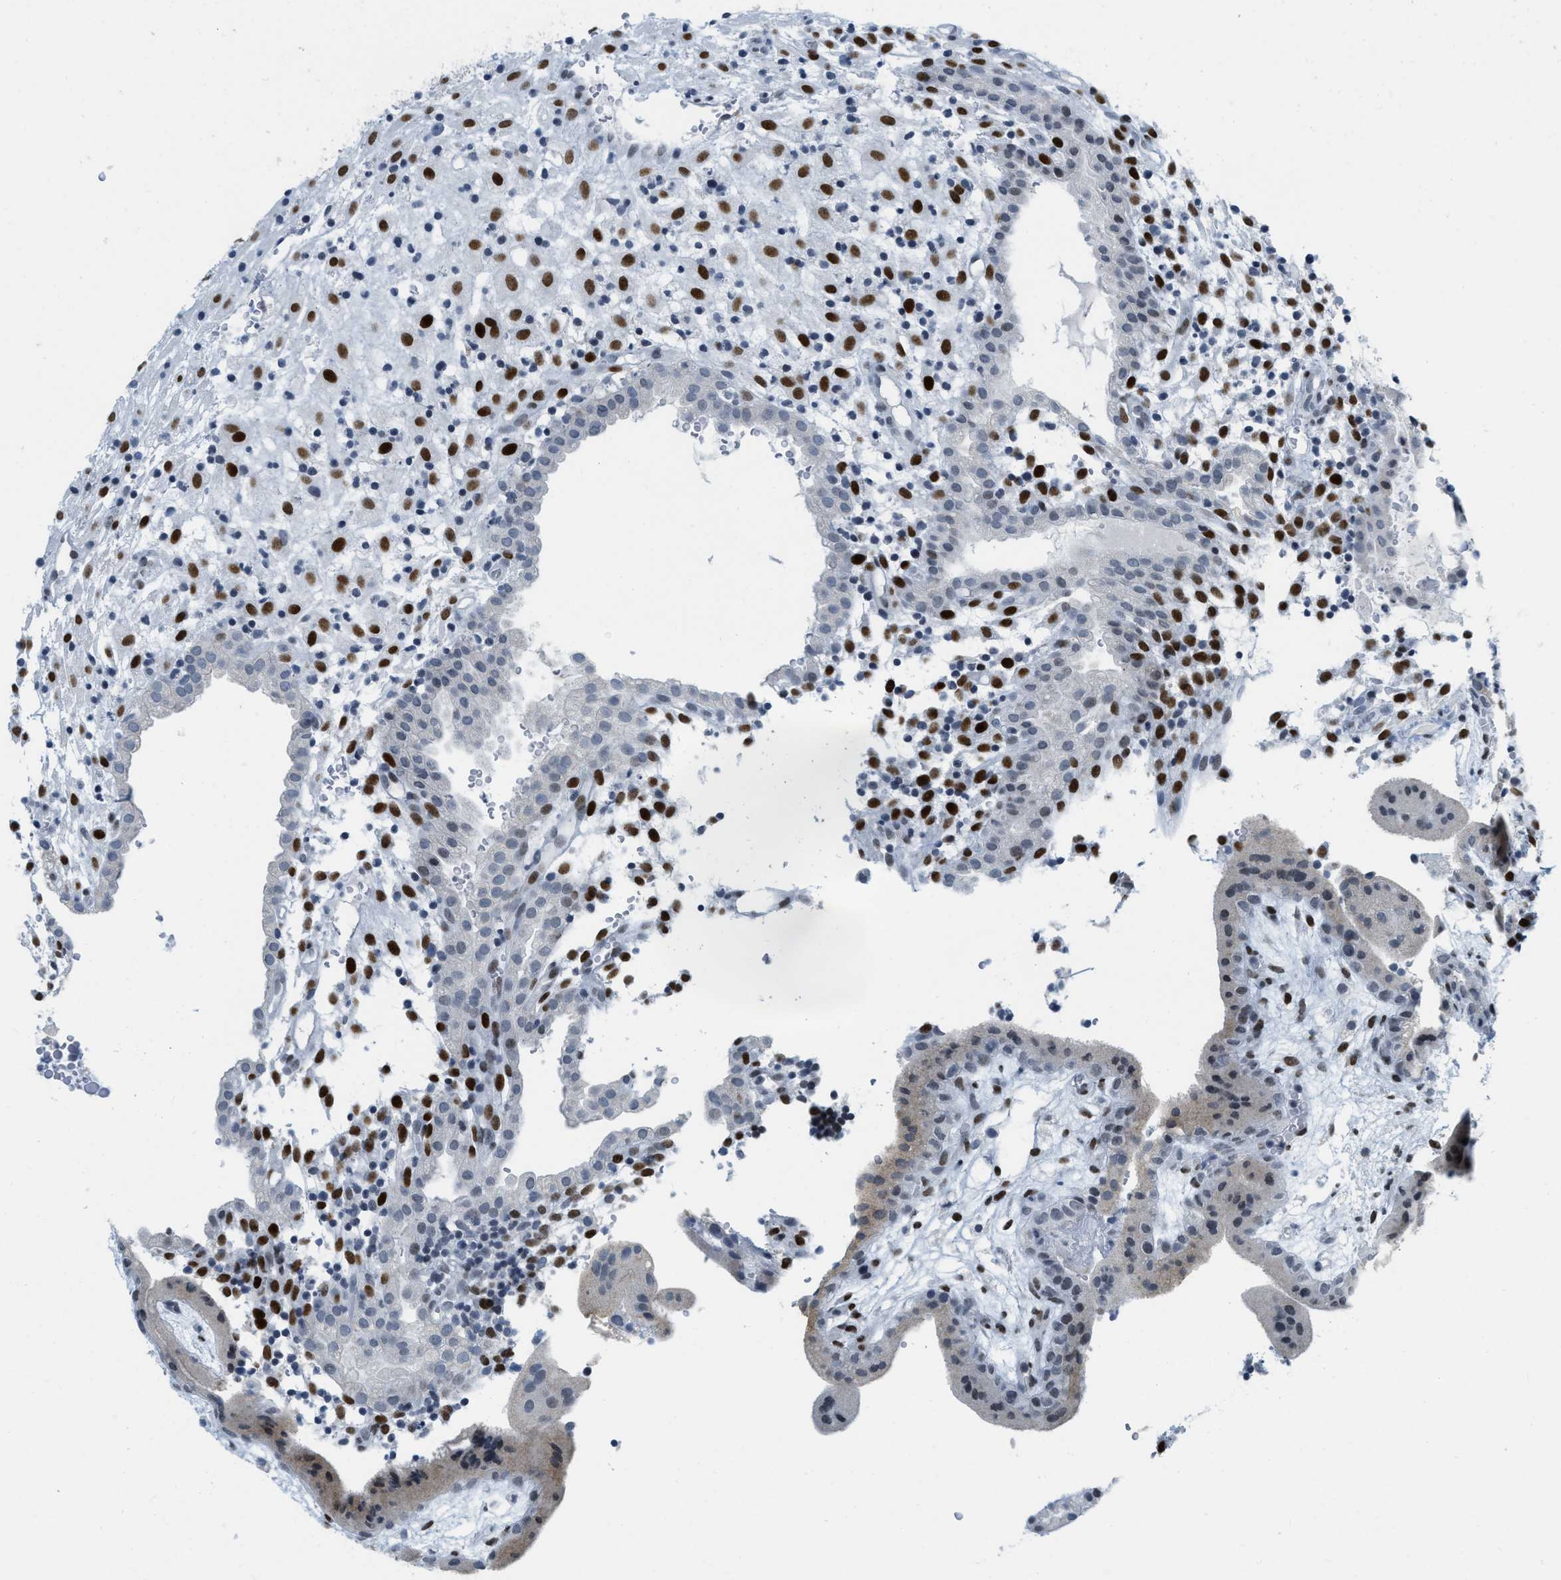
{"staining": {"intensity": "strong", "quantity": ">75%", "location": "nuclear"}, "tissue": "placenta", "cell_type": "Decidual cells", "image_type": "normal", "snomed": [{"axis": "morphology", "description": "Normal tissue, NOS"}, {"axis": "topography", "description": "Placenta"}], "caption": "Strong nuclear protein expression is identified in approximately >75% of decidual cells in placenta. Nuclei are stained in blue.", "gene": "PBX1", "patient": {"sex": "female", "age": 18}}